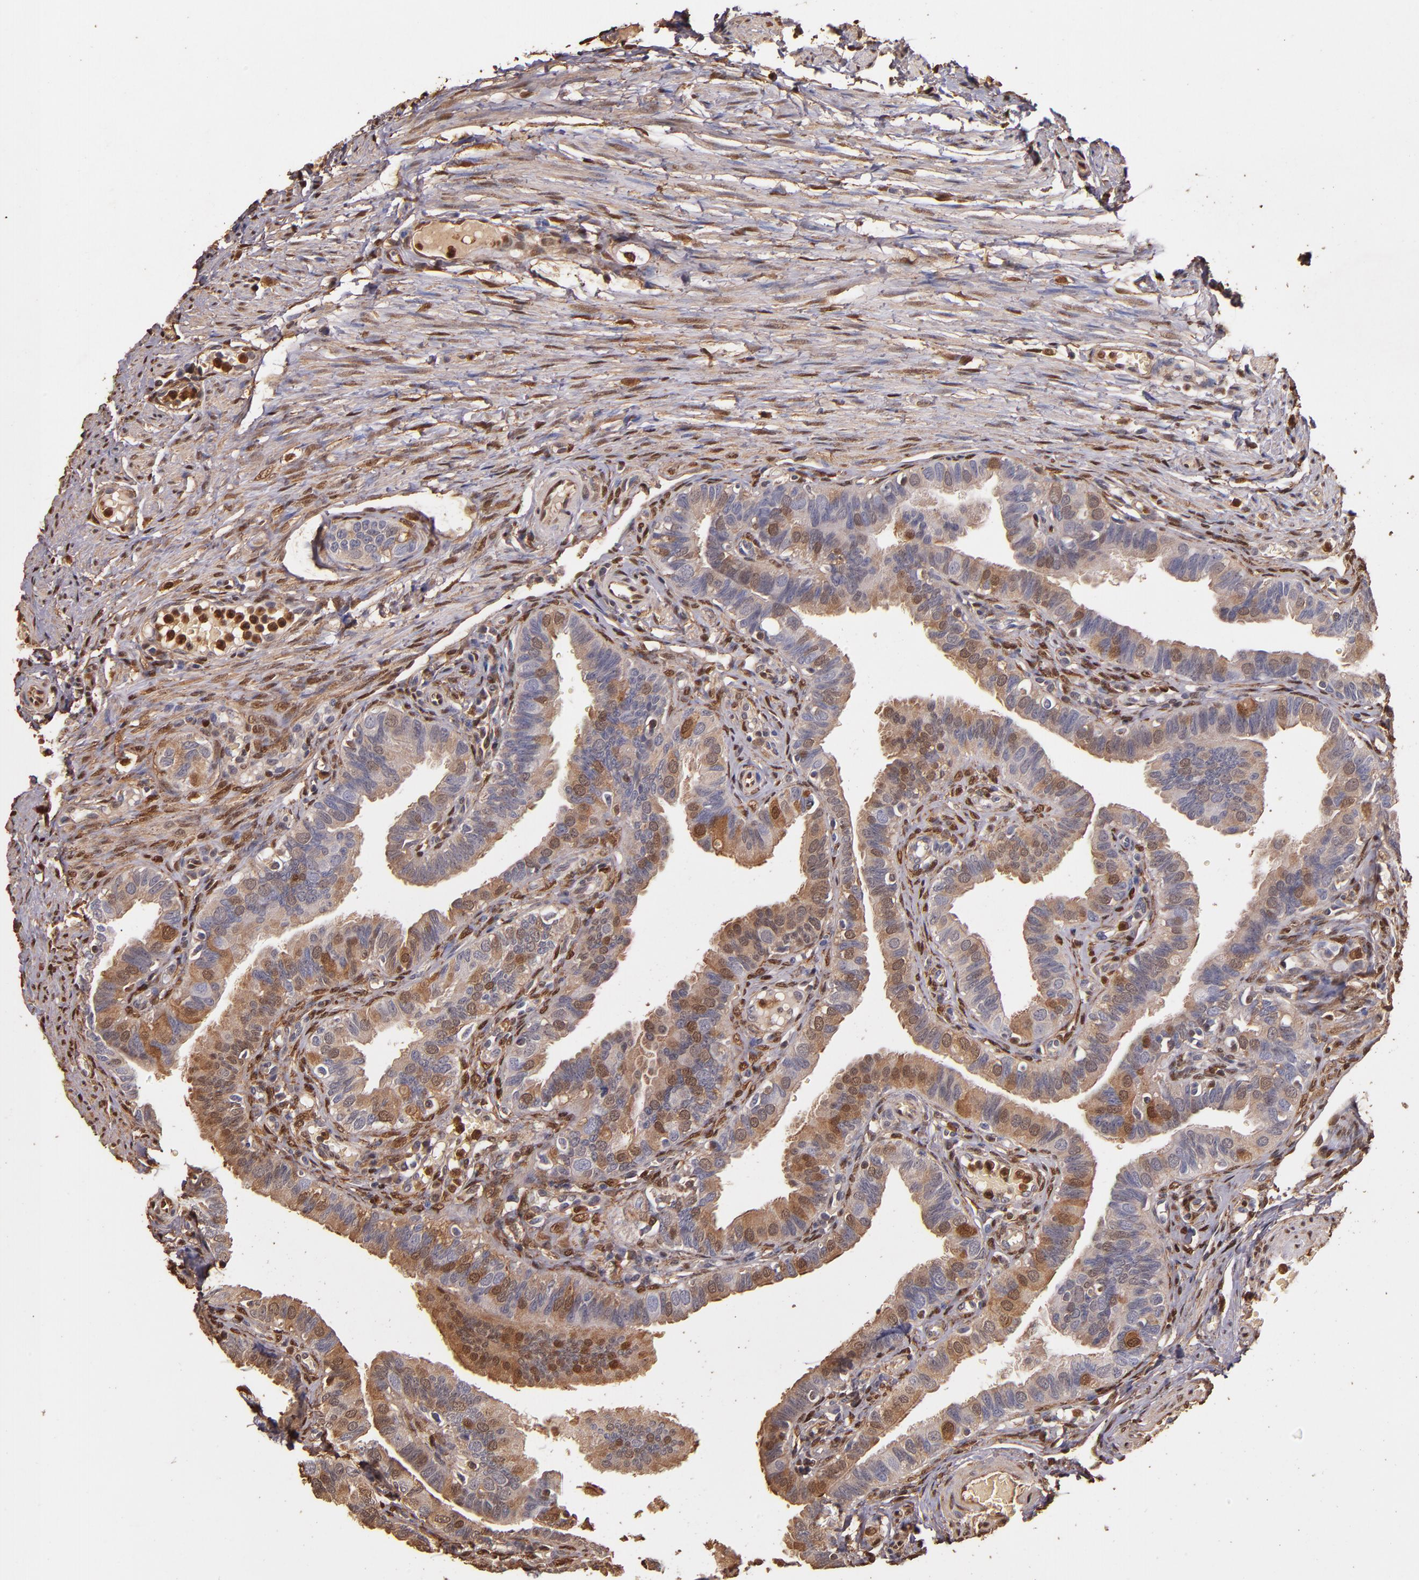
{"staining": {"intensity": "moderate", "quantity": "25%-75%", "location": "cytoplasmic/membranous,nuclear"}, "tissue": "fallopian tube", "cell_type": "Glandular cells", "image_type": "normal", "snomed": [{"axis": "morphology", "description": "Normal tissue, NOS"}, {"axis": "topography", "description": "Fallopian tube"}, {"axis": "topography", "description": "Ovary"}], "caption": "This micrograph demonstrates immunohistochemistry staining of unremarkable fallopian tube, with medium moderate cytoplasmic/membranous,nuclear expression in about 25%-75% of glandular cells.", "gene": "S100A6", "patient": {"sex": "female", "age": 51}}